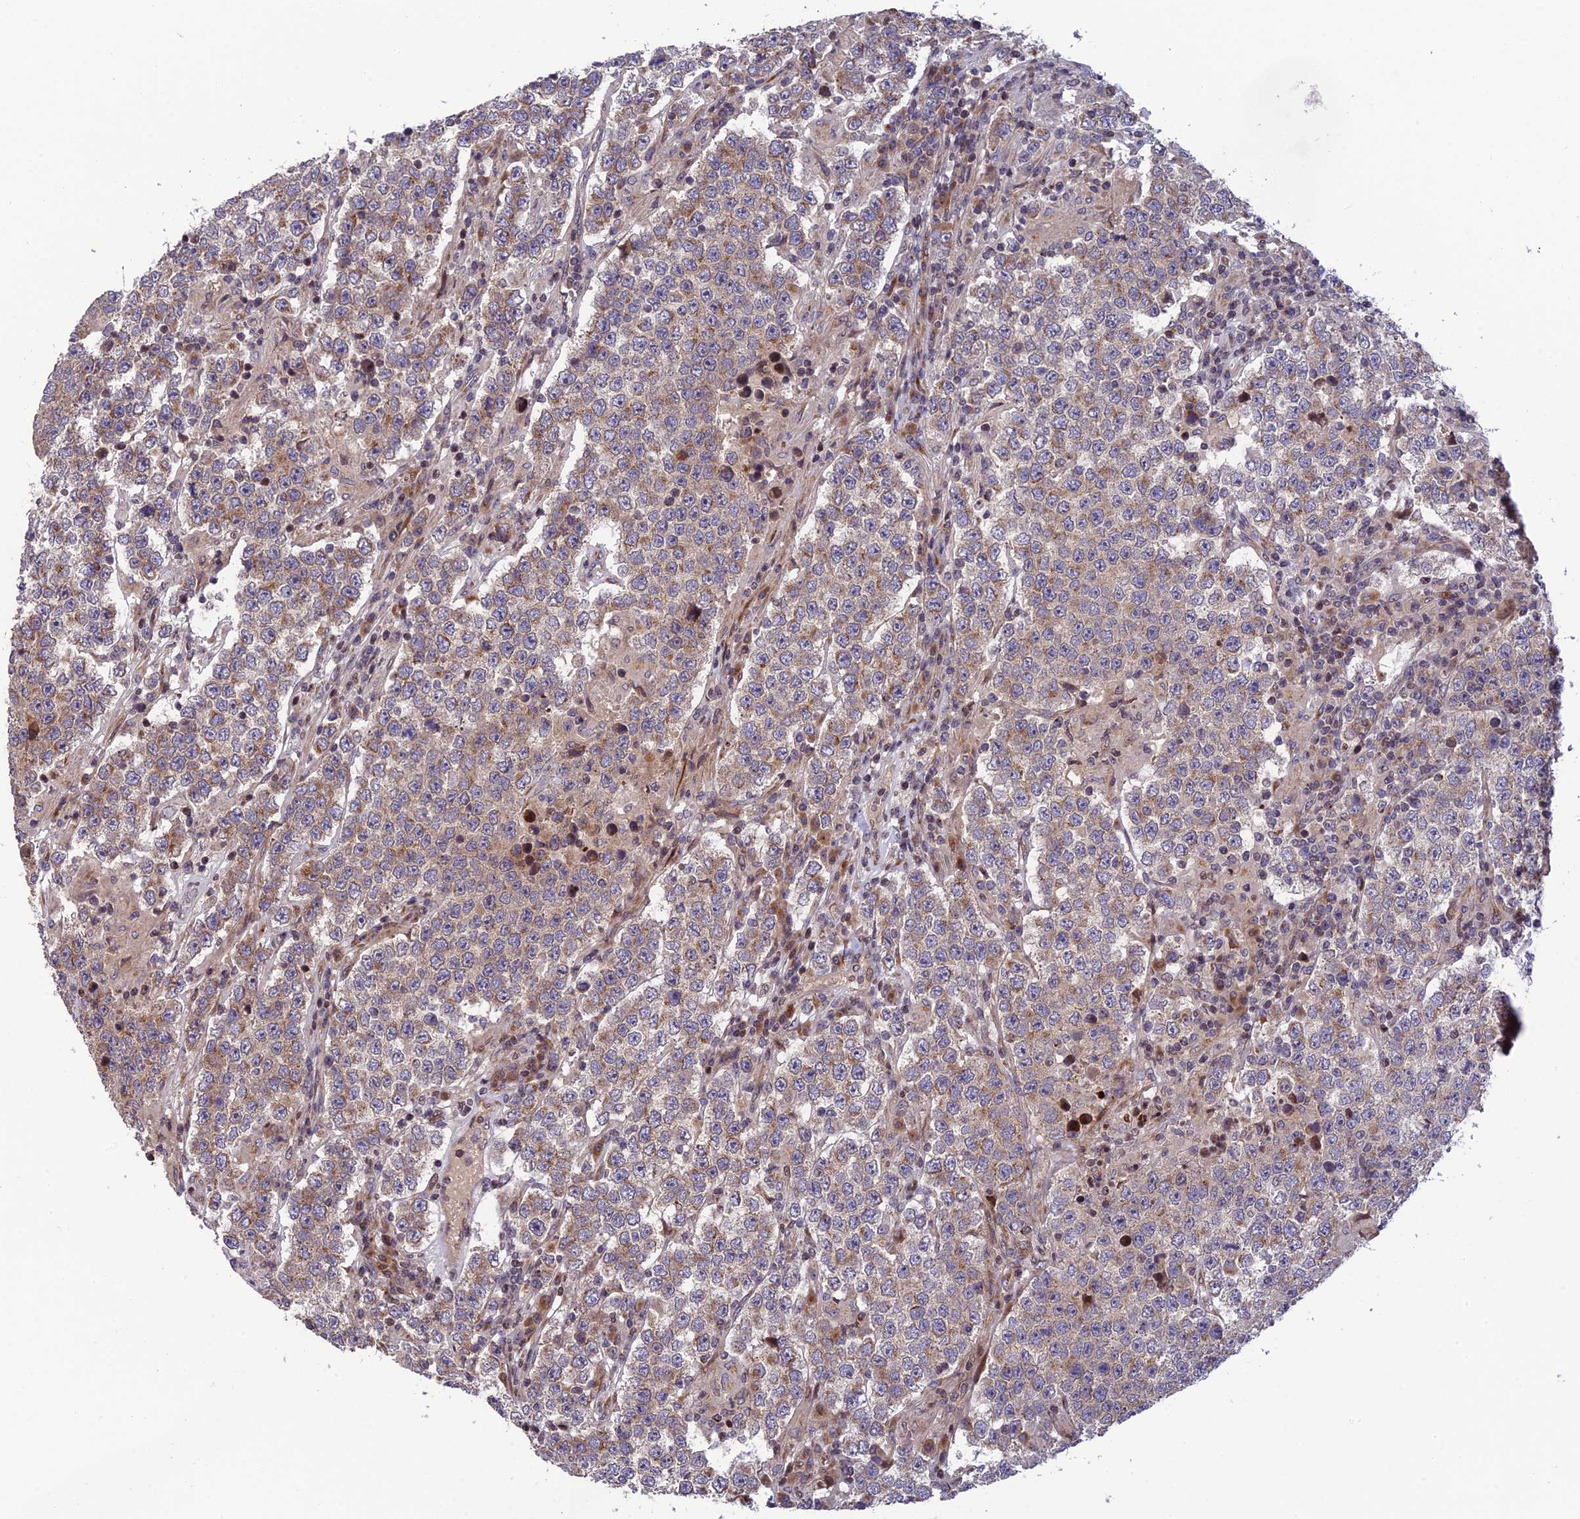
{"staining": {"intensity": "weak", "quantity": "25%-75%", "location": "cytoplasmic/membranous"}, "tissue": "testis cancer", "cell_type": "Tumor cells", "image_type": "cancer", "snomed": [{"axis": "morphology", "description": "Normal tissue, NOS"}, {"axis": "morphology", "description": "Urothelial carcinoma, High grade"}, {"axis": "morphology", "description": "Seminoma, NOS"}, {"axis": "morphology", "description": "Carcinoma, Embryonal, NOS"}, {"axis": "topography", "description": "Urinary bladder"}, {"axis": "topography", "description": "Testis"}], "caption": "This image exhibits immunohistochemistry (IHC) staining of seminoma (testis), with low weak cytoplasmic/membranous staining in about 25%-75% of tumor cells.", "gene": "SMIM7", "patient": {"sex": "male", "age": 41}}